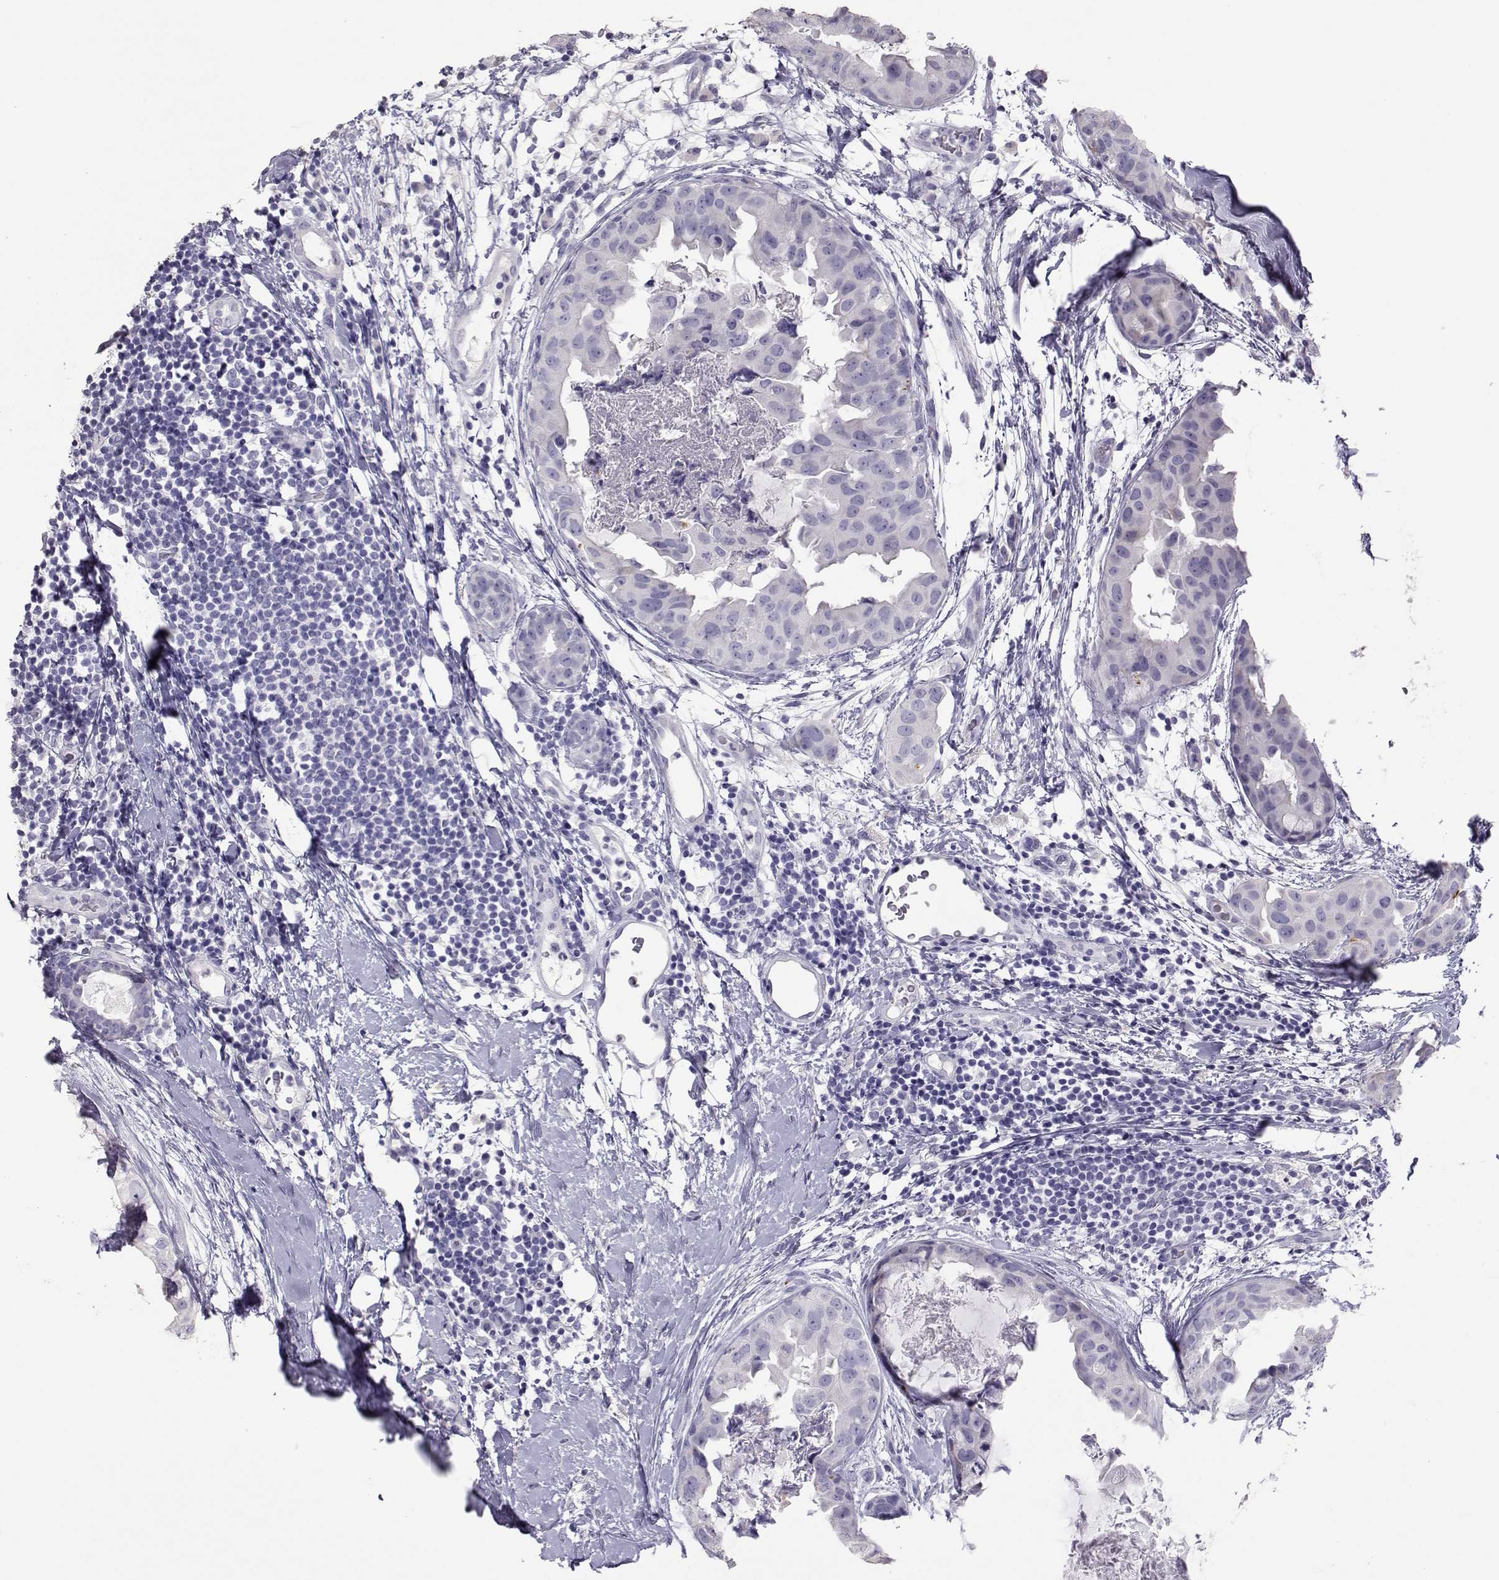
{"staining": {"intensity": "negative", "quantity": "none", "location": "none"}, "tissue": "breast cancer", "cell_type": "Tumor cells", "image_type": "cancer", "snomed": [{"axis": "morphology", "description": "Normal tissue, NOS"}, {"axis": "morphology", "description": "Duct carcinoma"}, {"axis": "topography", "description": "Breast"}], "caption": "High magnification brightfield microscopy of breast cancer (invasive ductal carcinoma) stained with DAB (3,3'-diaminobenzidine) (brown) and counterstained with hematoxylin (blue): tumor cells show no significant expression.", "gene": "PMCH", "patient": {"sex": "female", "age": 40}}